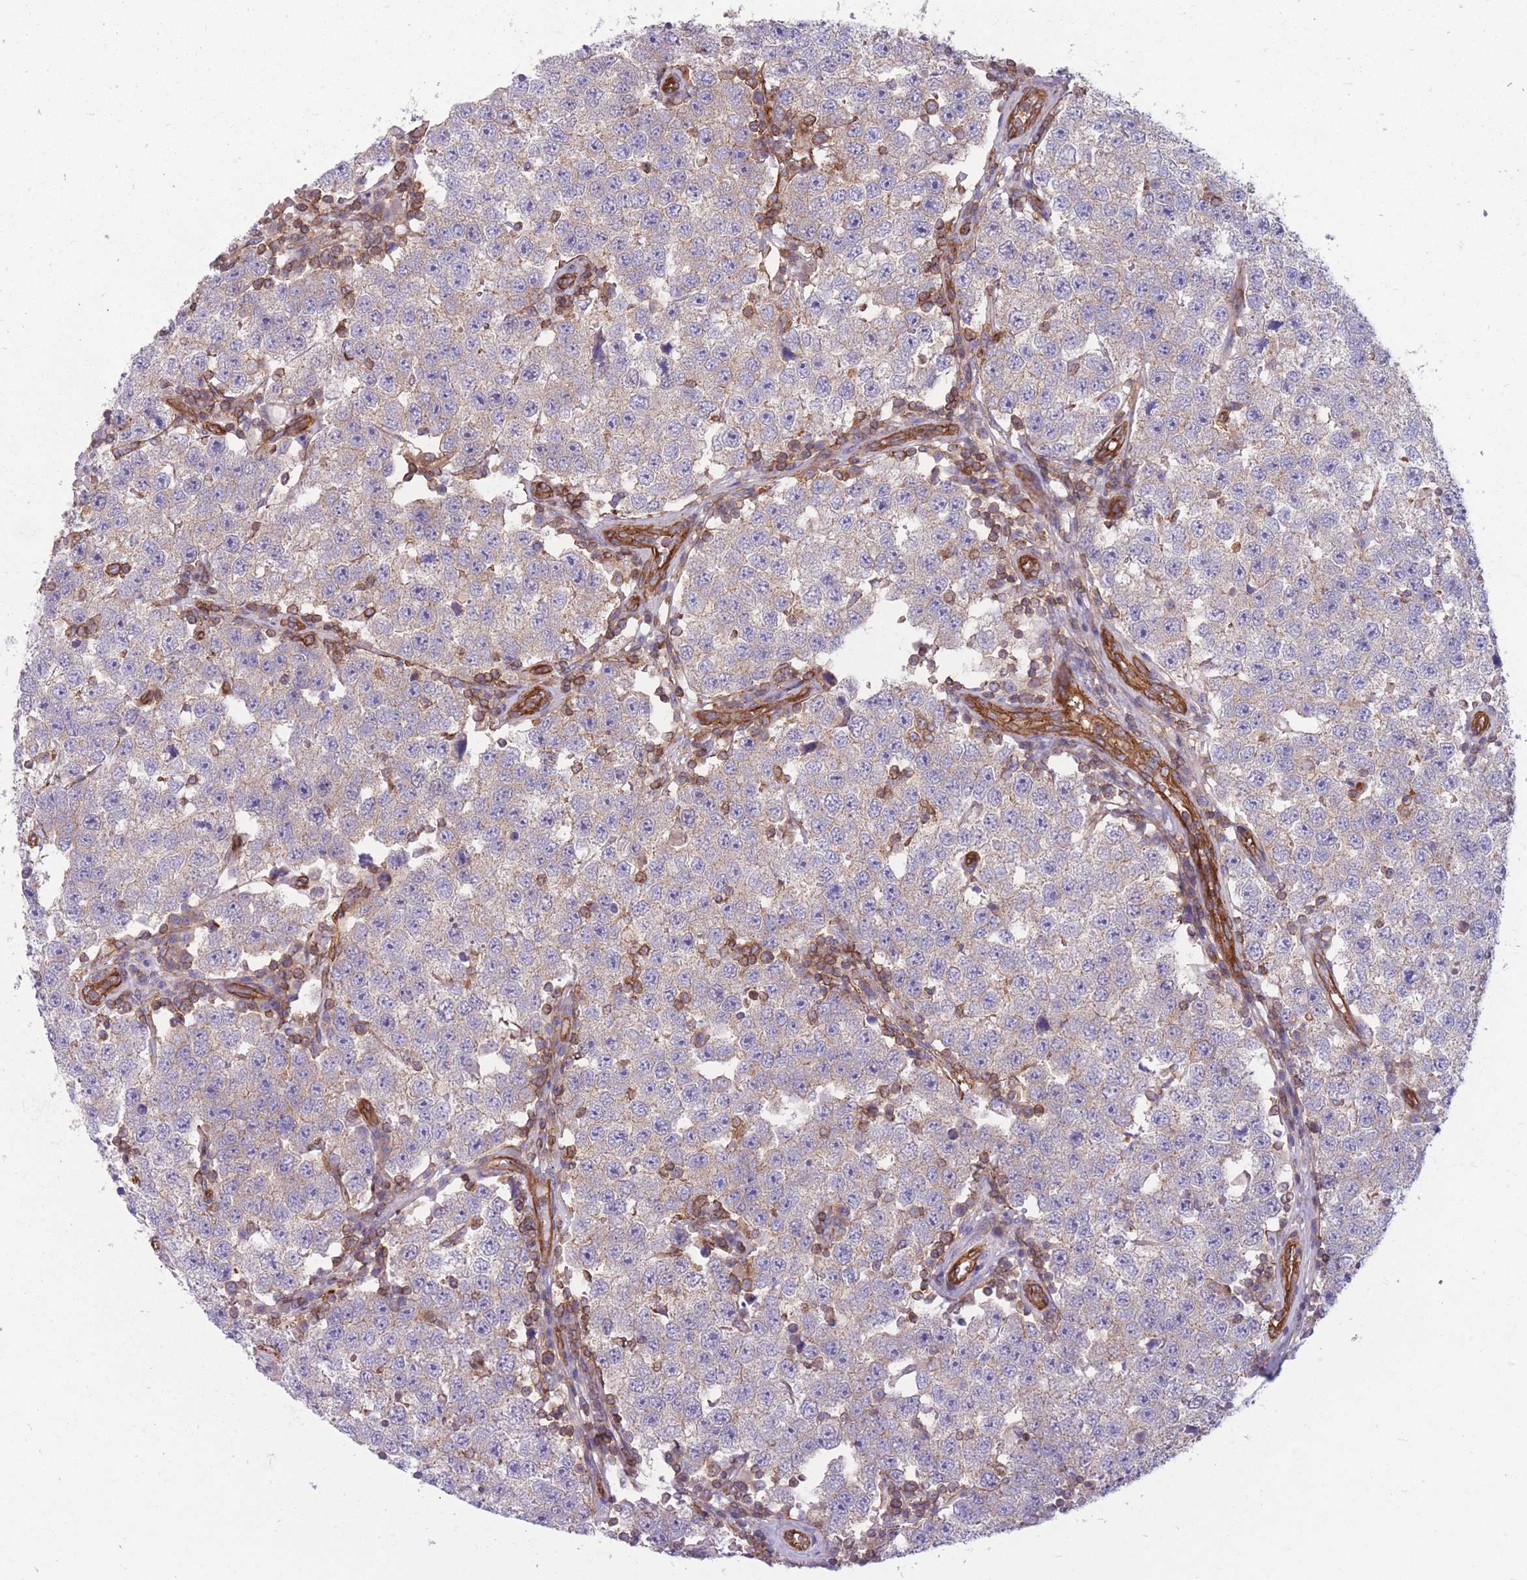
{"staining": {"intensity": "weak", "quantity": "<25%", "location": "cytoplasmic/membranous"}, "tissue": "testis cancer", "cell_type": "Tumor cells", "image_type": "cancer", "snomed": [{"axis": "morphology", "description": "Seminoma, NOS"}, {"axis": "topography", "description": "Testis"}], "caption": "The histopathology image shows no significant expression in tumor cells of testis seminoma.", "gene": "GGA1", "patient": {"sex": "male", "age": 34}}